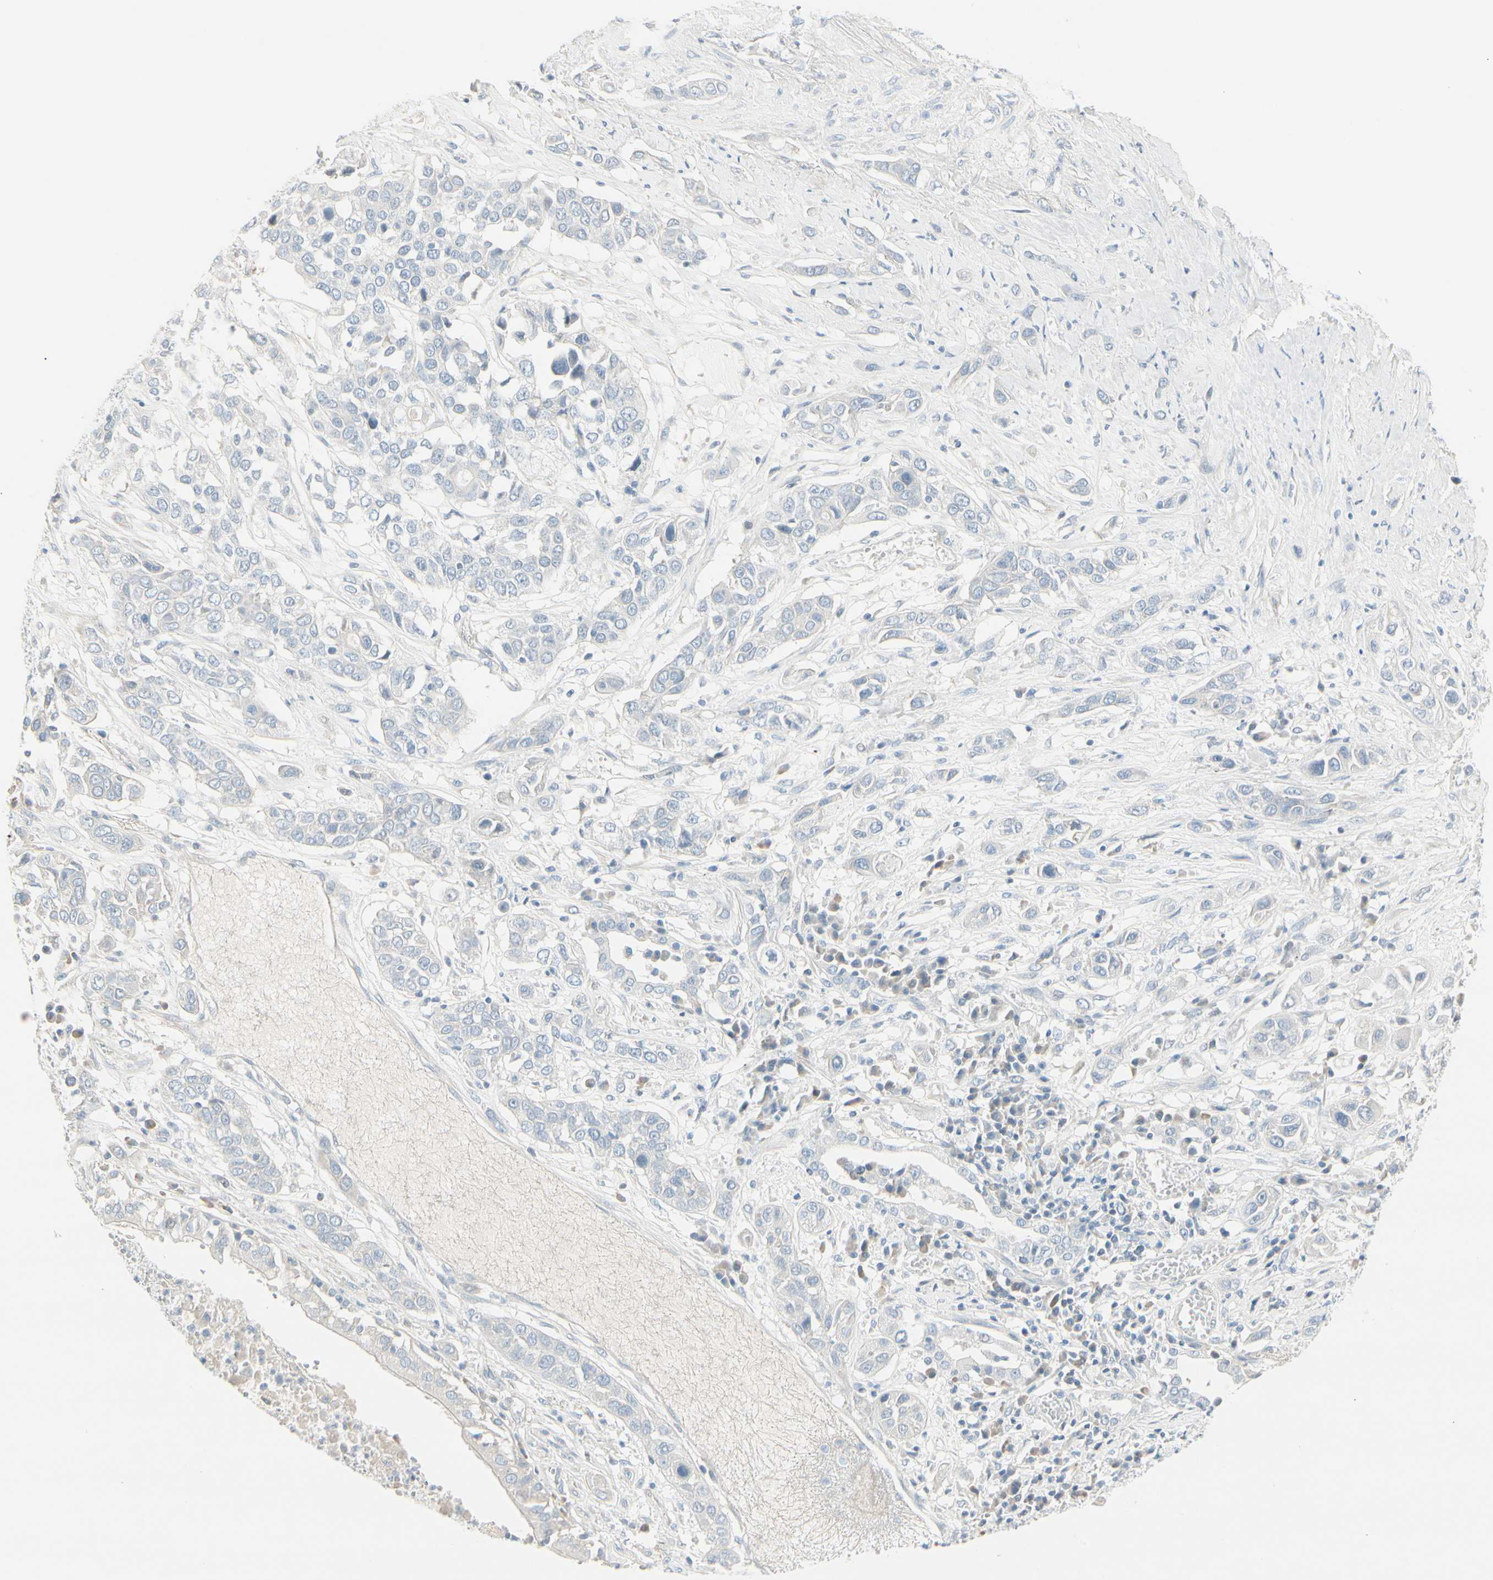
{"staining": {"intensity": "negative", "quantity": "none", "location": "none"}, "tissue": "lung cancer", "cell_type": "Tumor cells", "image_type": "cancer", "snomed": [{"axis": "morphology", "description": "Squamous cell carcinoma, NOS"}, {"axis": "topography", "description": "Lung"}], "caption": "Tumor cells show no significant staining in lung cancer.", "gene": "CDHR5", "patient": {"sex": "male", "age": 71}}